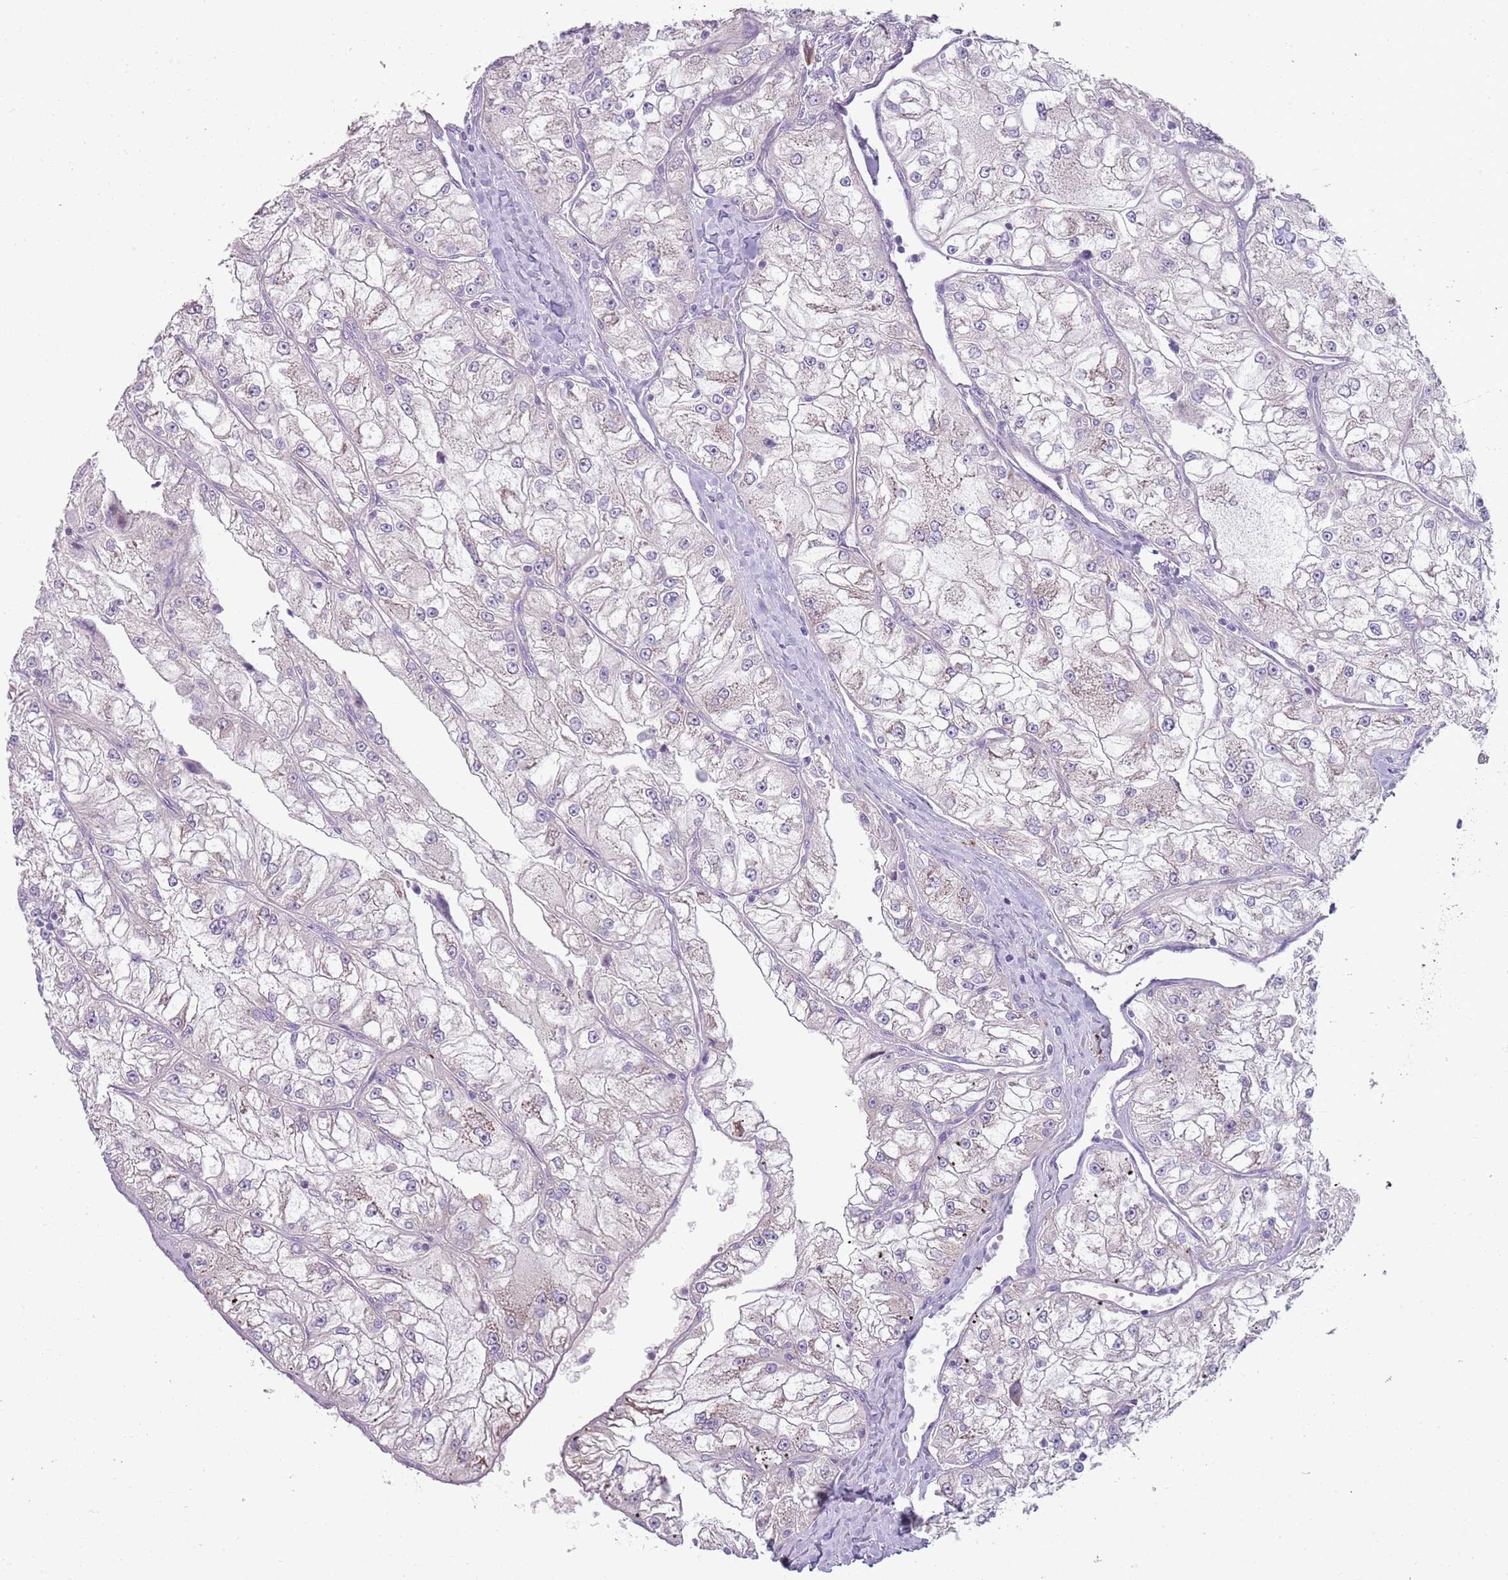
{"staining": {"intensity": "negative", "quantity": "none", "location": "none"}, "tissue": "renal cancer", "cell_type": "Tumor cells", "image_type": "cancer", "snomed": [{"axis": "morphology", "description": "Adenocarcinoma, NOS"}, {"axis": "topography", "description": "Kidney"}], "caption": "IHC image of renal adenocarcinoma stained for a protein (brown), which displays no expression in tumor cells. (Brightfield microscopy of DAB immunohistochemistry at high magnification).", "gene": "ZNF583", "patient": {"sex": "female", "age": 72}}